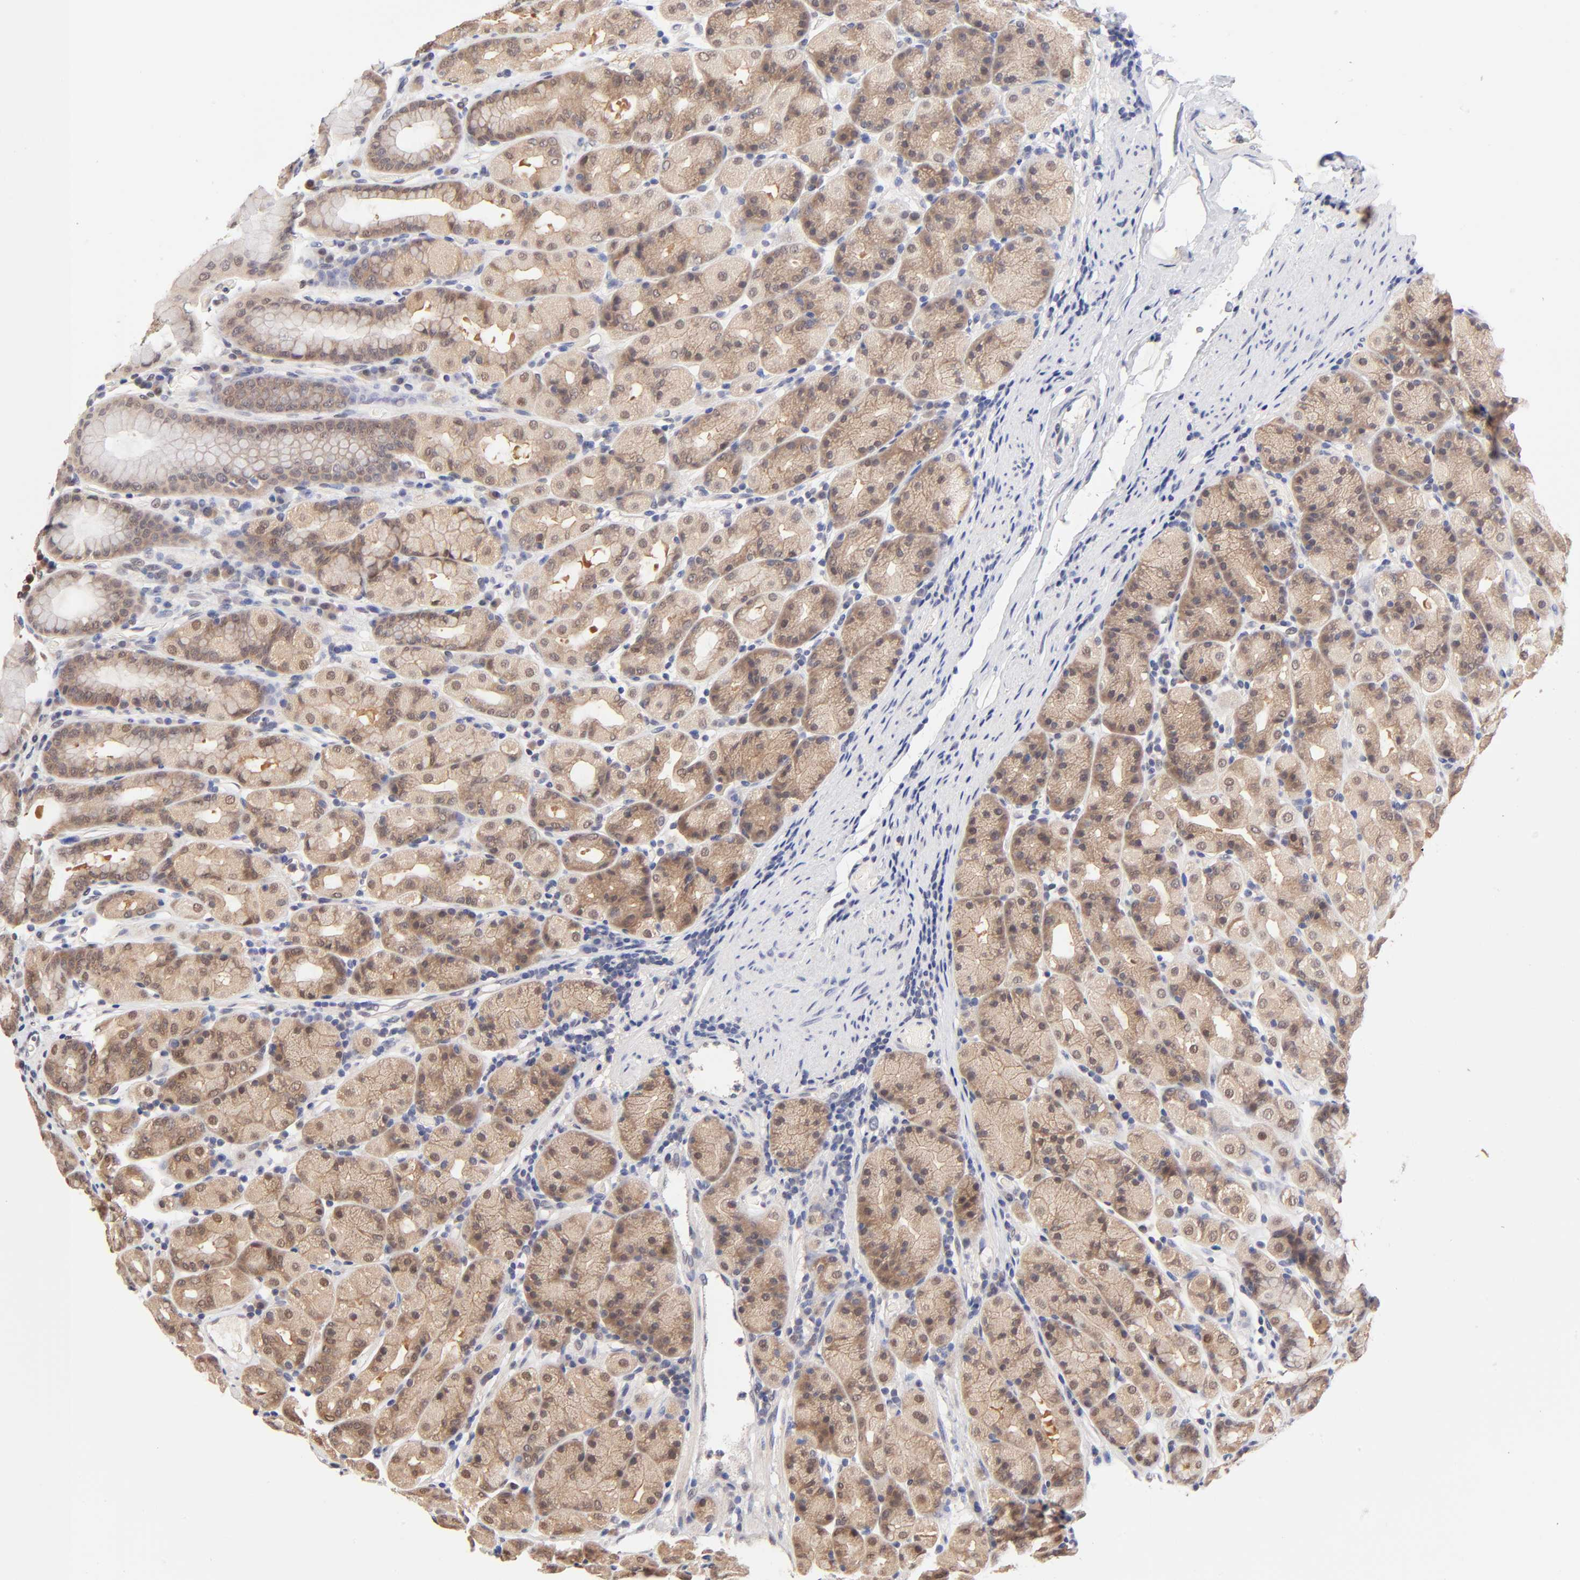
{"staining": {"intensity": "moderate", "quantity": "25%-75%", "location": "cytoplasmic/membranous,nuclear"}, "tissue": "stomach", "cell_type": "Glandular cells", "image_type": "normal", "snomed": [{"axis": "morphology", "description": "Normal tissue, NOS"}, {"axis": "topography", "description": "Stomach, upper"}], "caption": "A histopathology image of stomach stained for a protein shows moderate cytoplasmic/membranous,nuclear brown staining in glandular cells. (Stains: DAB (3,3'-diaminobenzidine) in brown, nuclei in blue, Microscopy: brightfield microscopy at high magnification).", "gene": "TXNL1", "patient": {"sex": "male", "age": 68}}